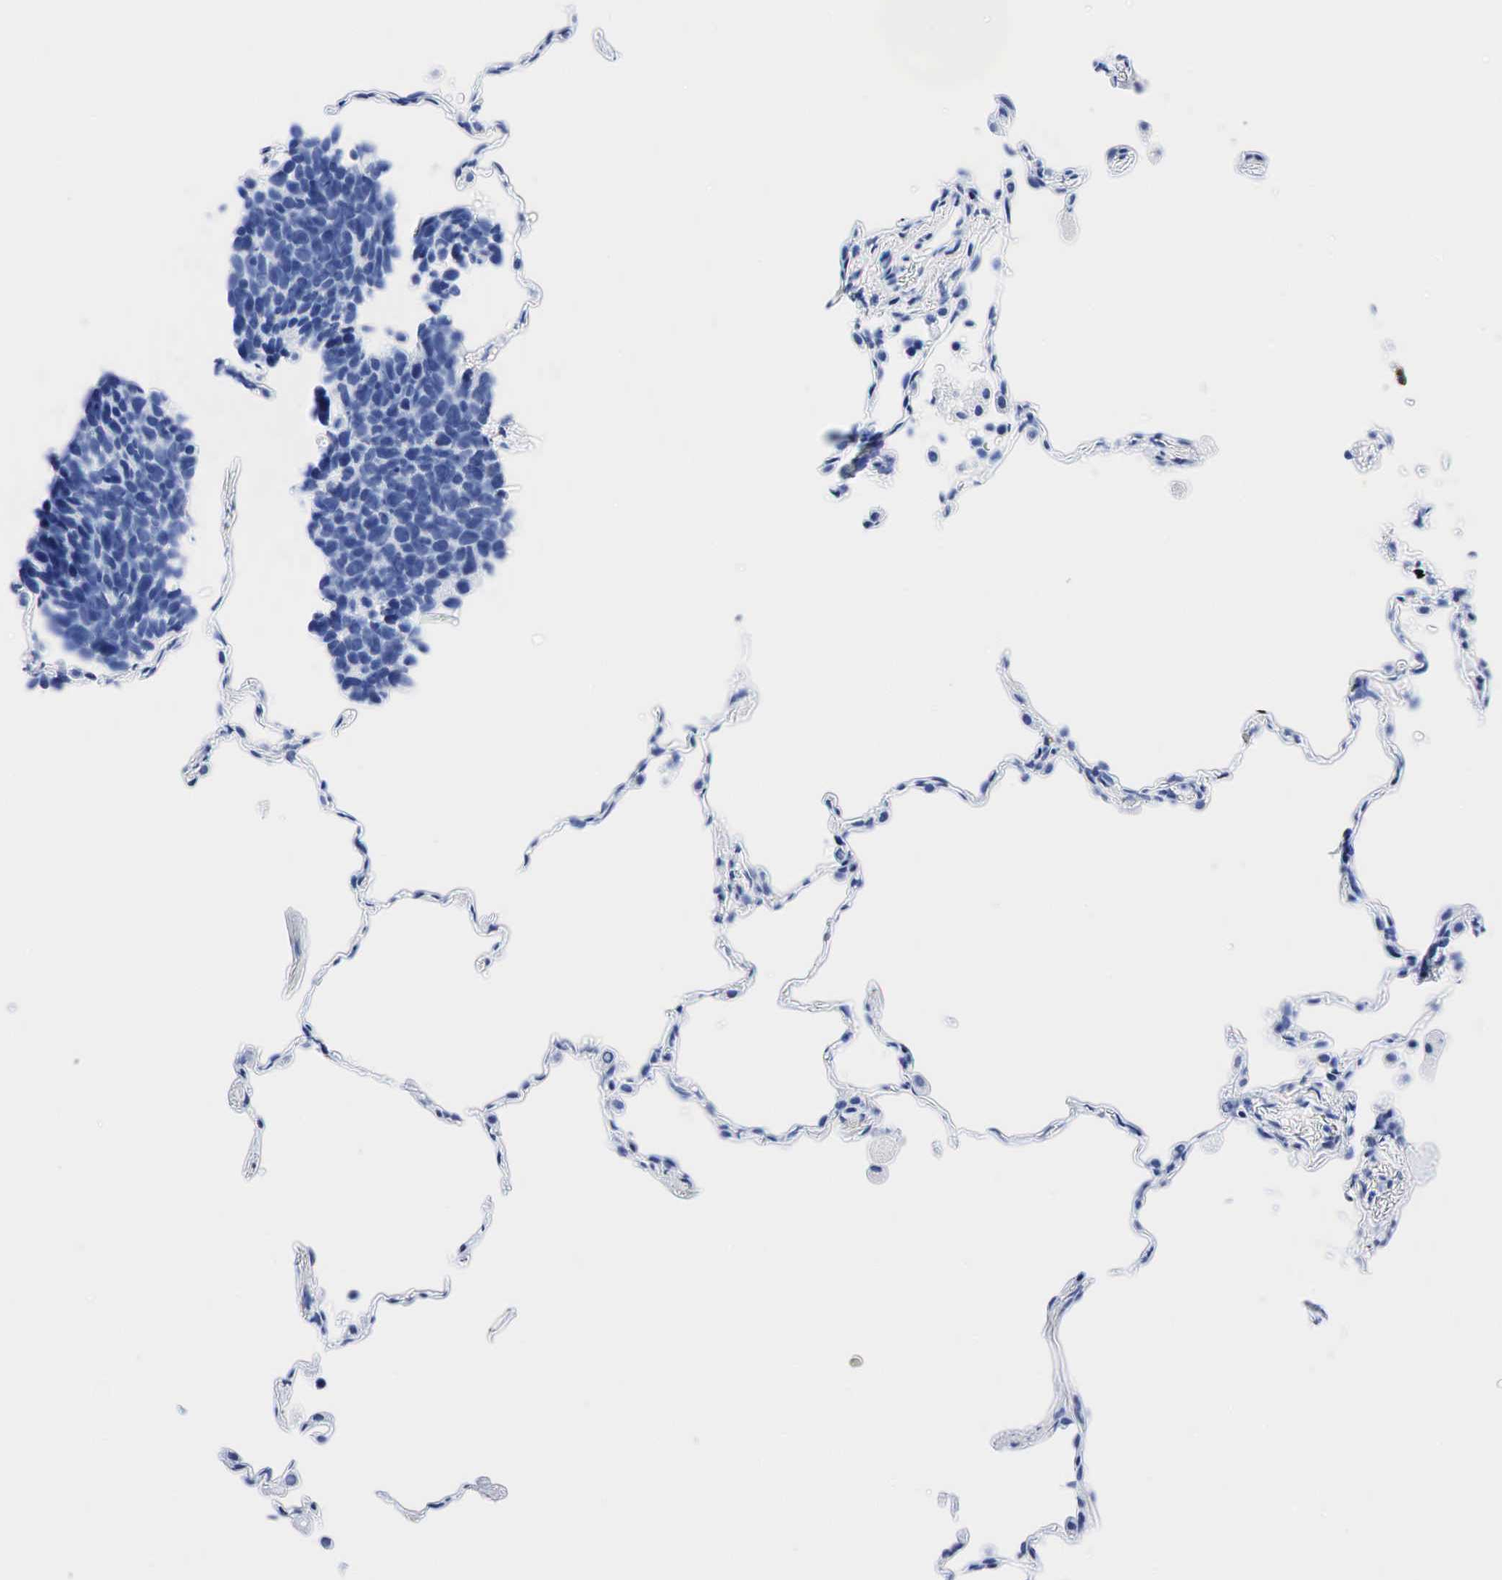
{"staining": {"intensity": "negative", "quantity": "none", "location": "none"}, "tissue": "lung cancer", "cell_type": "Tumor cells", "image_type": "cancer", "snomed": [{"axis": "morphology", "description": "Neoplasm, malignant, NOS"}, {"axis": "topography", "description": "Lung"}], "caption": "This photomicrograph is of lung malignant neoplasm stained with immunohistochemistry to label a protein in brown with the nuclei are counter-stained blue. There is no staining in tumor cells.", "gene": "INHA", "patient": {"sex": "female", "age": 75}}